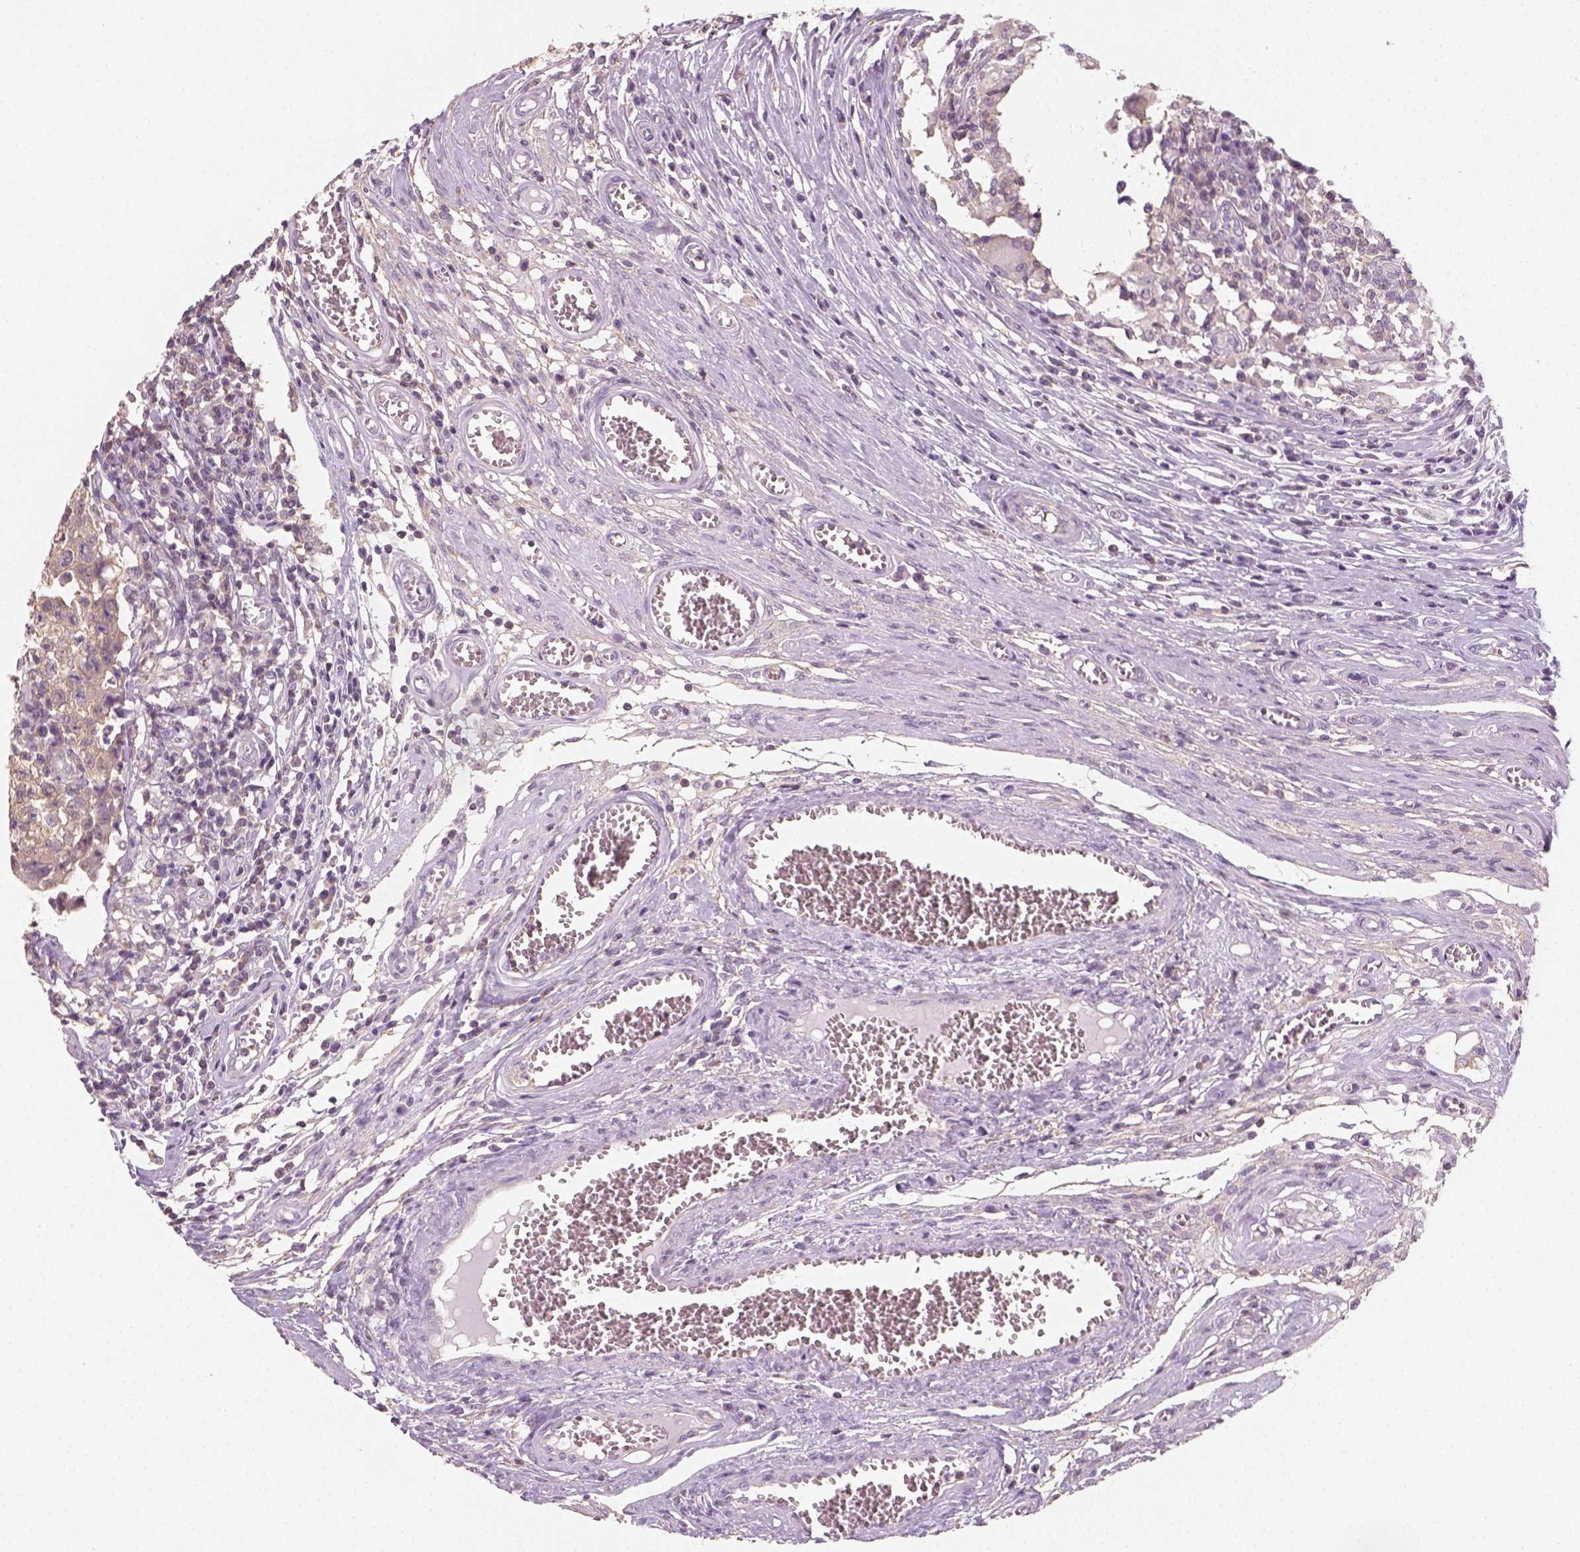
{"staining": {"intensity": "negative", "quantity": "none", "location": "none"}, "tissue": "testis cancer", "cell_type": "Tumor cells", "image_type": "cancer", "snomed": [{"axis": "morphology", "description": "Carcinoma, Embryonal, NOS"}, {"axis": "topography", "description": "Testis"}], "caption": "High power microscopy histopathology image of an immunohistochemistry (IHC) histopathology image of testis embryonal carcinoma, revealing no significant staining in tumor cells.", "gene": "EPHB1", "patient": {"sex": "male", "age": 36}}